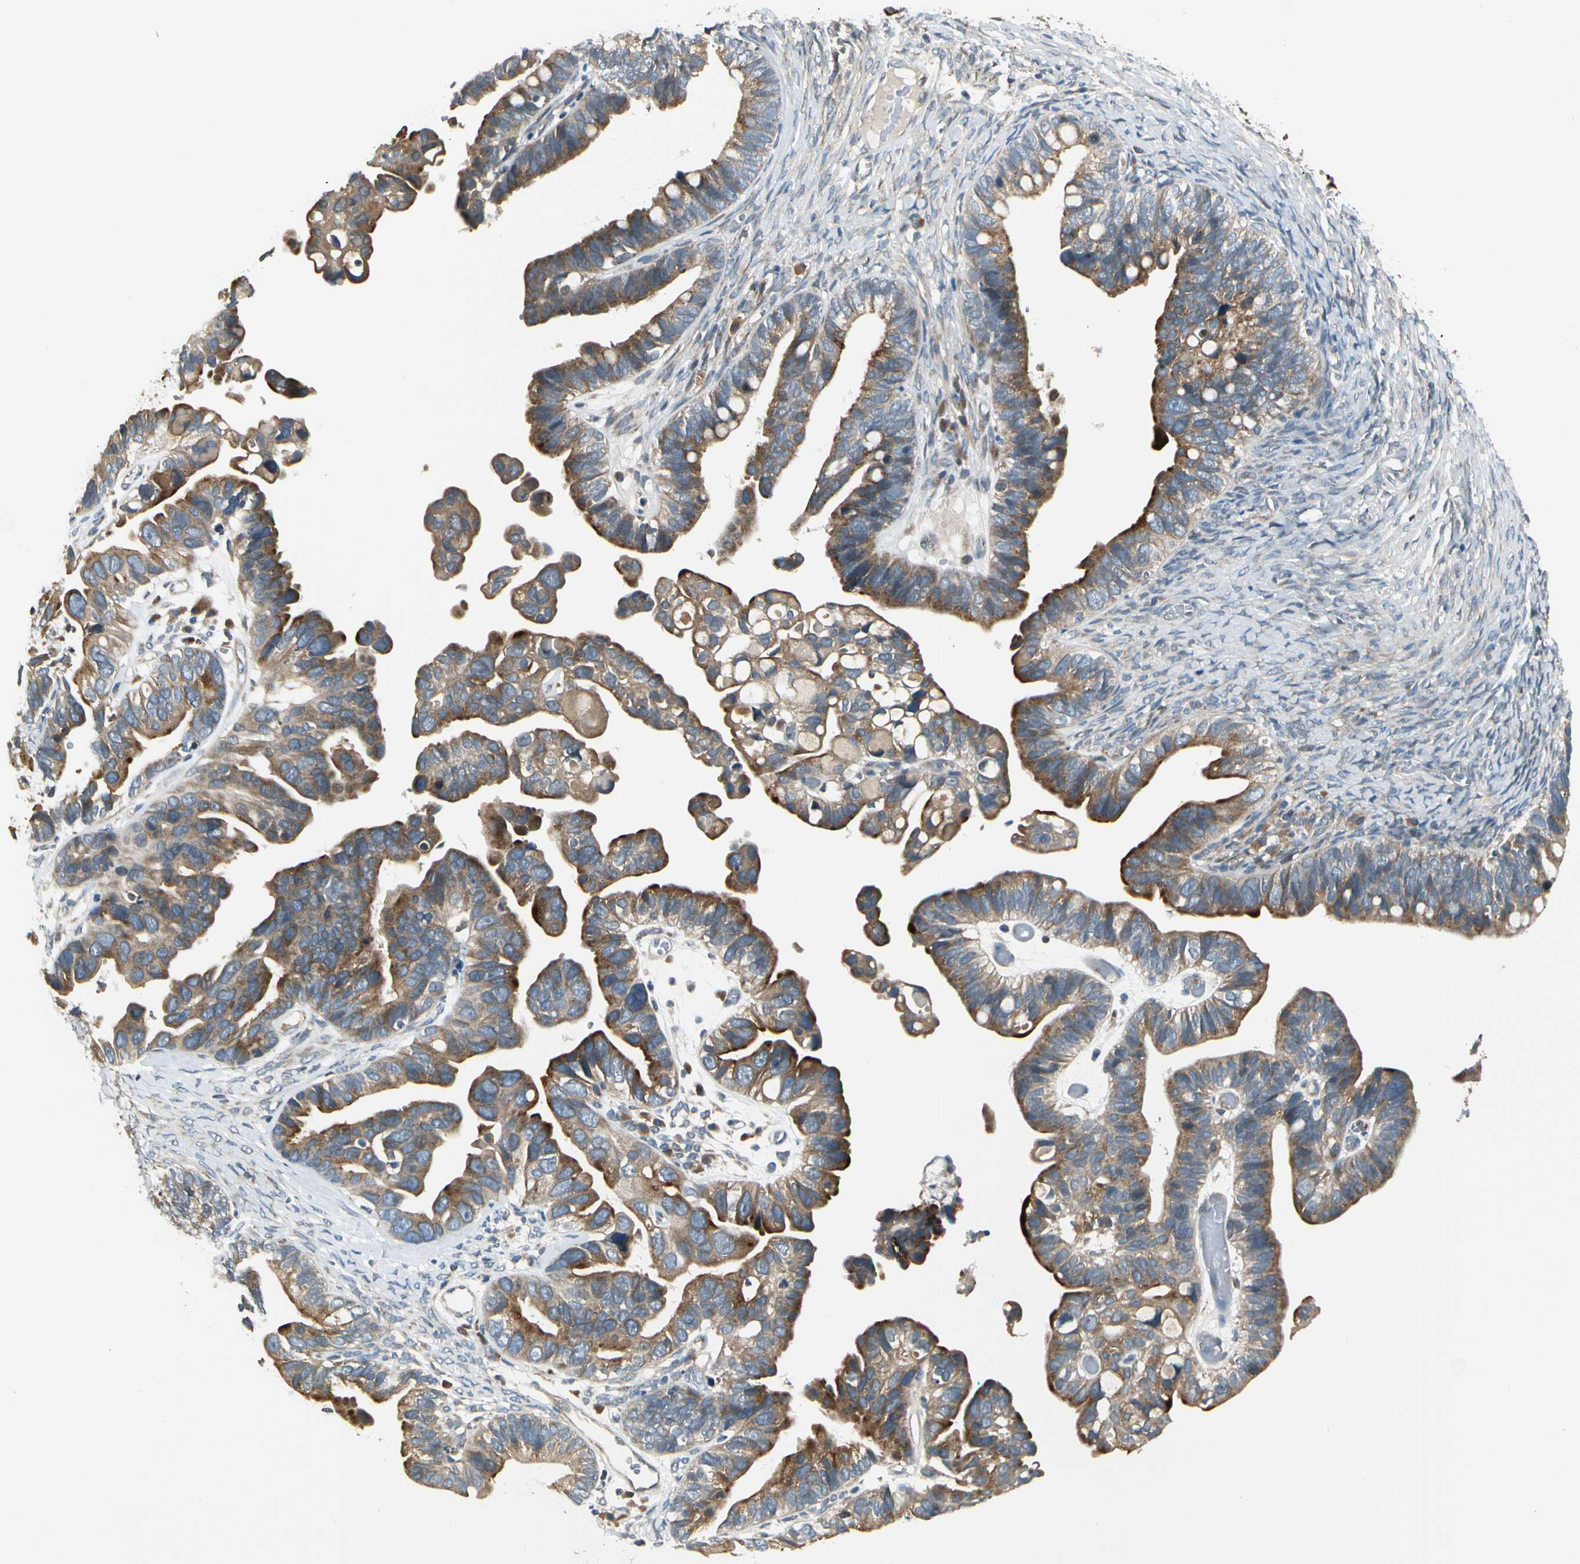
{"staining": {"intensity": "moderate", "quantity": ">75%", "location": "cytoplasmic/membranous"}, "tissue": "ovarian cancer", "cell_type": "Tumor cells", "image_type": "cancer", "snomed": [{"axis": "morphology", "description": "Cystadenocarcinoma, serous, NOS"}, {"axis": "topography", "description": "Ovary"}], "caption": "A histopathology image of ovarian cancer stained for a protein exhibits moderate cytoplasmic/membranous brown staining in tumor cells. (Brightfield microscopy of DAB IHC at high magnification).", "gene": "BNIP1", "patient": {"sex": "female", "age": 56}}